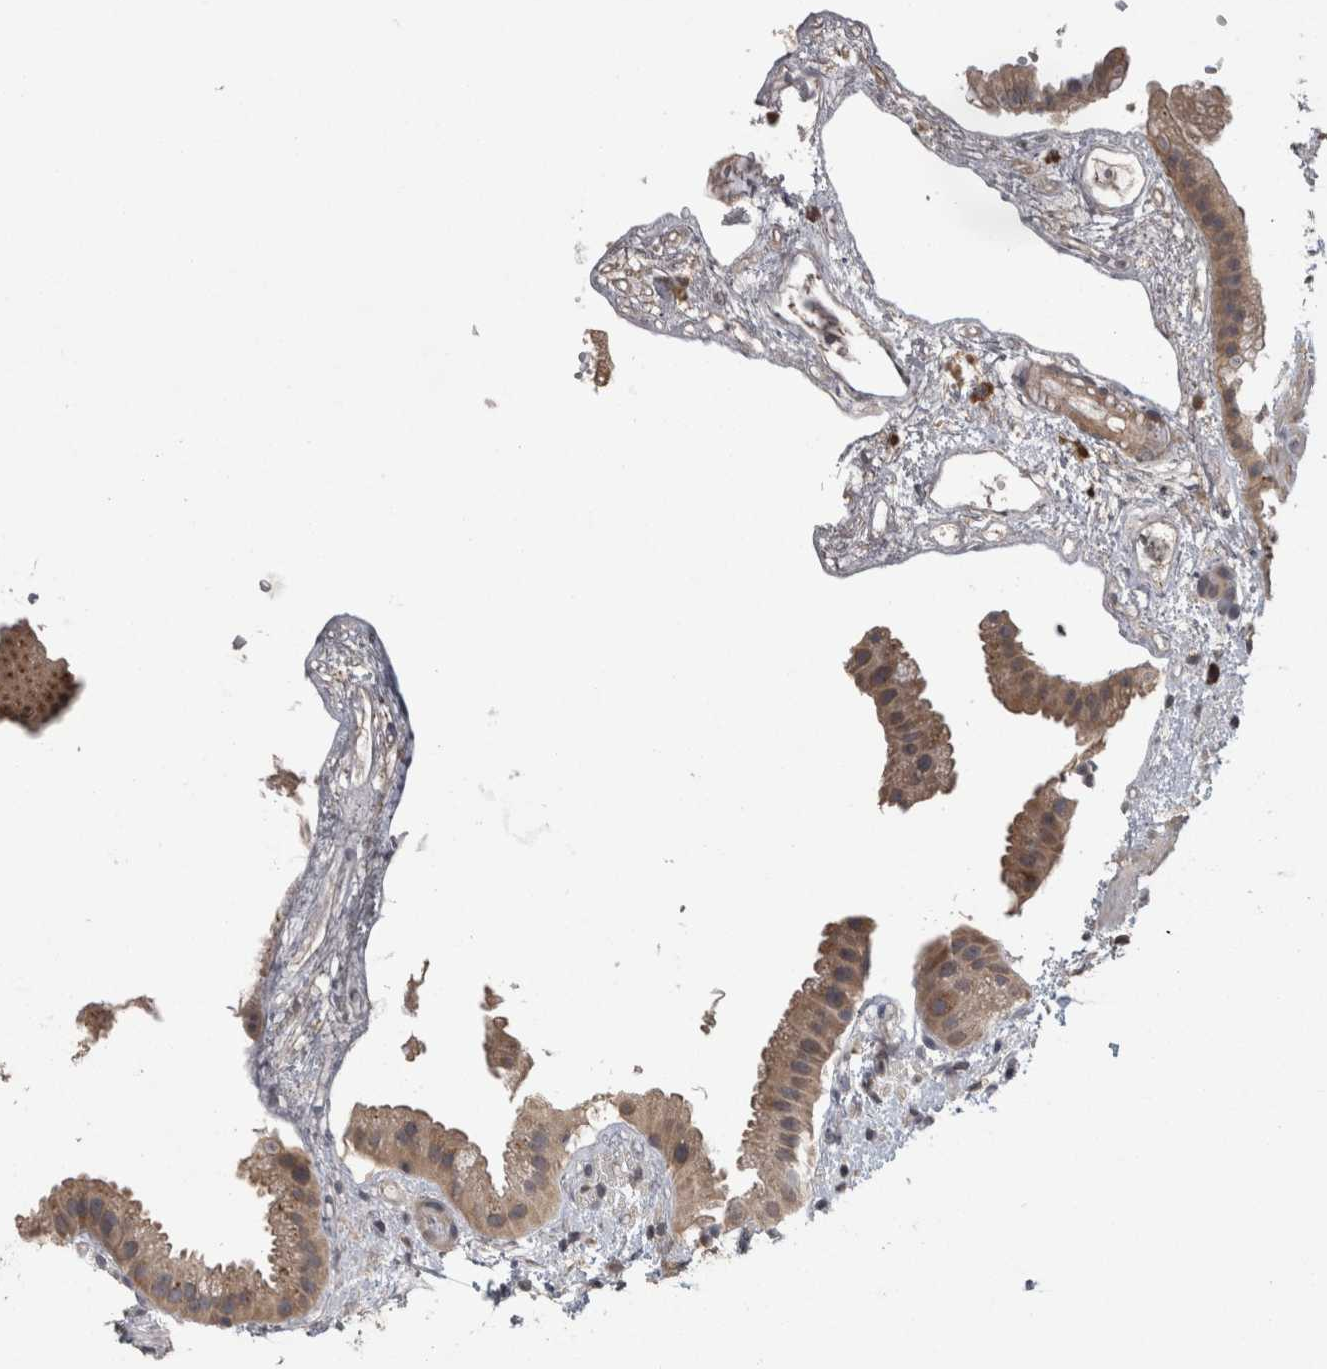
{"staining": {"intensity": "moderate", "quantity": ">75%", "location": "cytoplasmic/membranous"}, "tissue": "gallbladder", "cell_type": "Glandular cells", "image_type": "normal", "snomed": [{"axis": "morphology", "description": "Normal tissue, NOS"}, {"axis": "topography", "description": "Gallbladder"}], "caption": "Glandular cells show medium levels of moderate cytoplasmic/membranous staining in approximately >75% of cells in normal gallbladder. Nuclei are stained in blue.", "gene": "RAB29", "patient": {"sex": "female", "age": 64}}